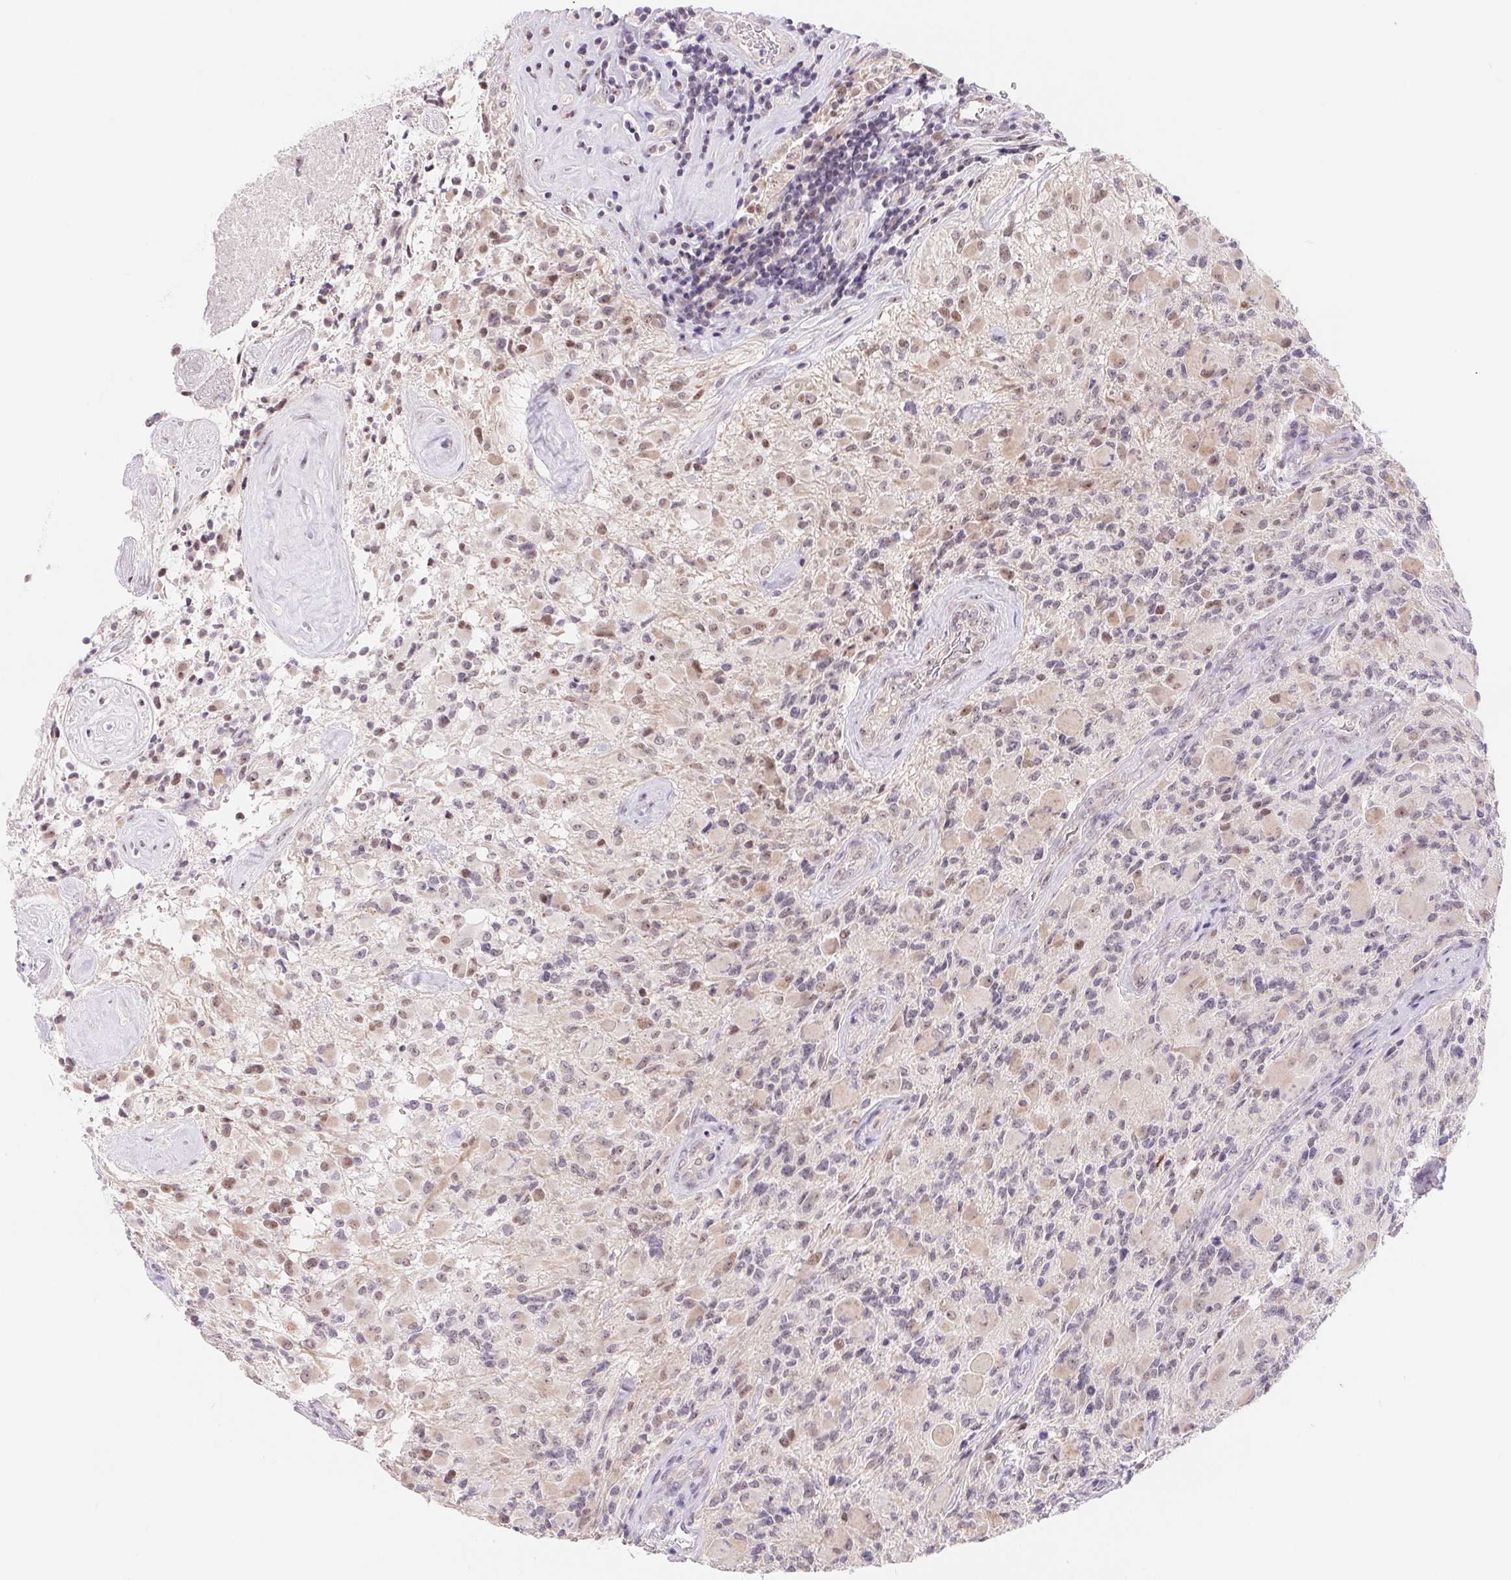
{"staining": {"intensity": "moderate", "quantity": "<25%", "location": "nuclear"}, "tissue": "glioma", "cell_type": "Tumor cells", "image_type": "cancer", "snomed": [{"axis": "morphology", "description": "Glioma, malignant, High grade"}, {"axis": "topography", "description": "Brain"}], "caption": "Approximately <25% of tumor cells in human high-grade glioma (malignant) display moderate nuclear protein staining as visualized by brown immunohistochemical staining.", "gene": "LCA5L", "patient": {"sex": "female", "age": 65}}